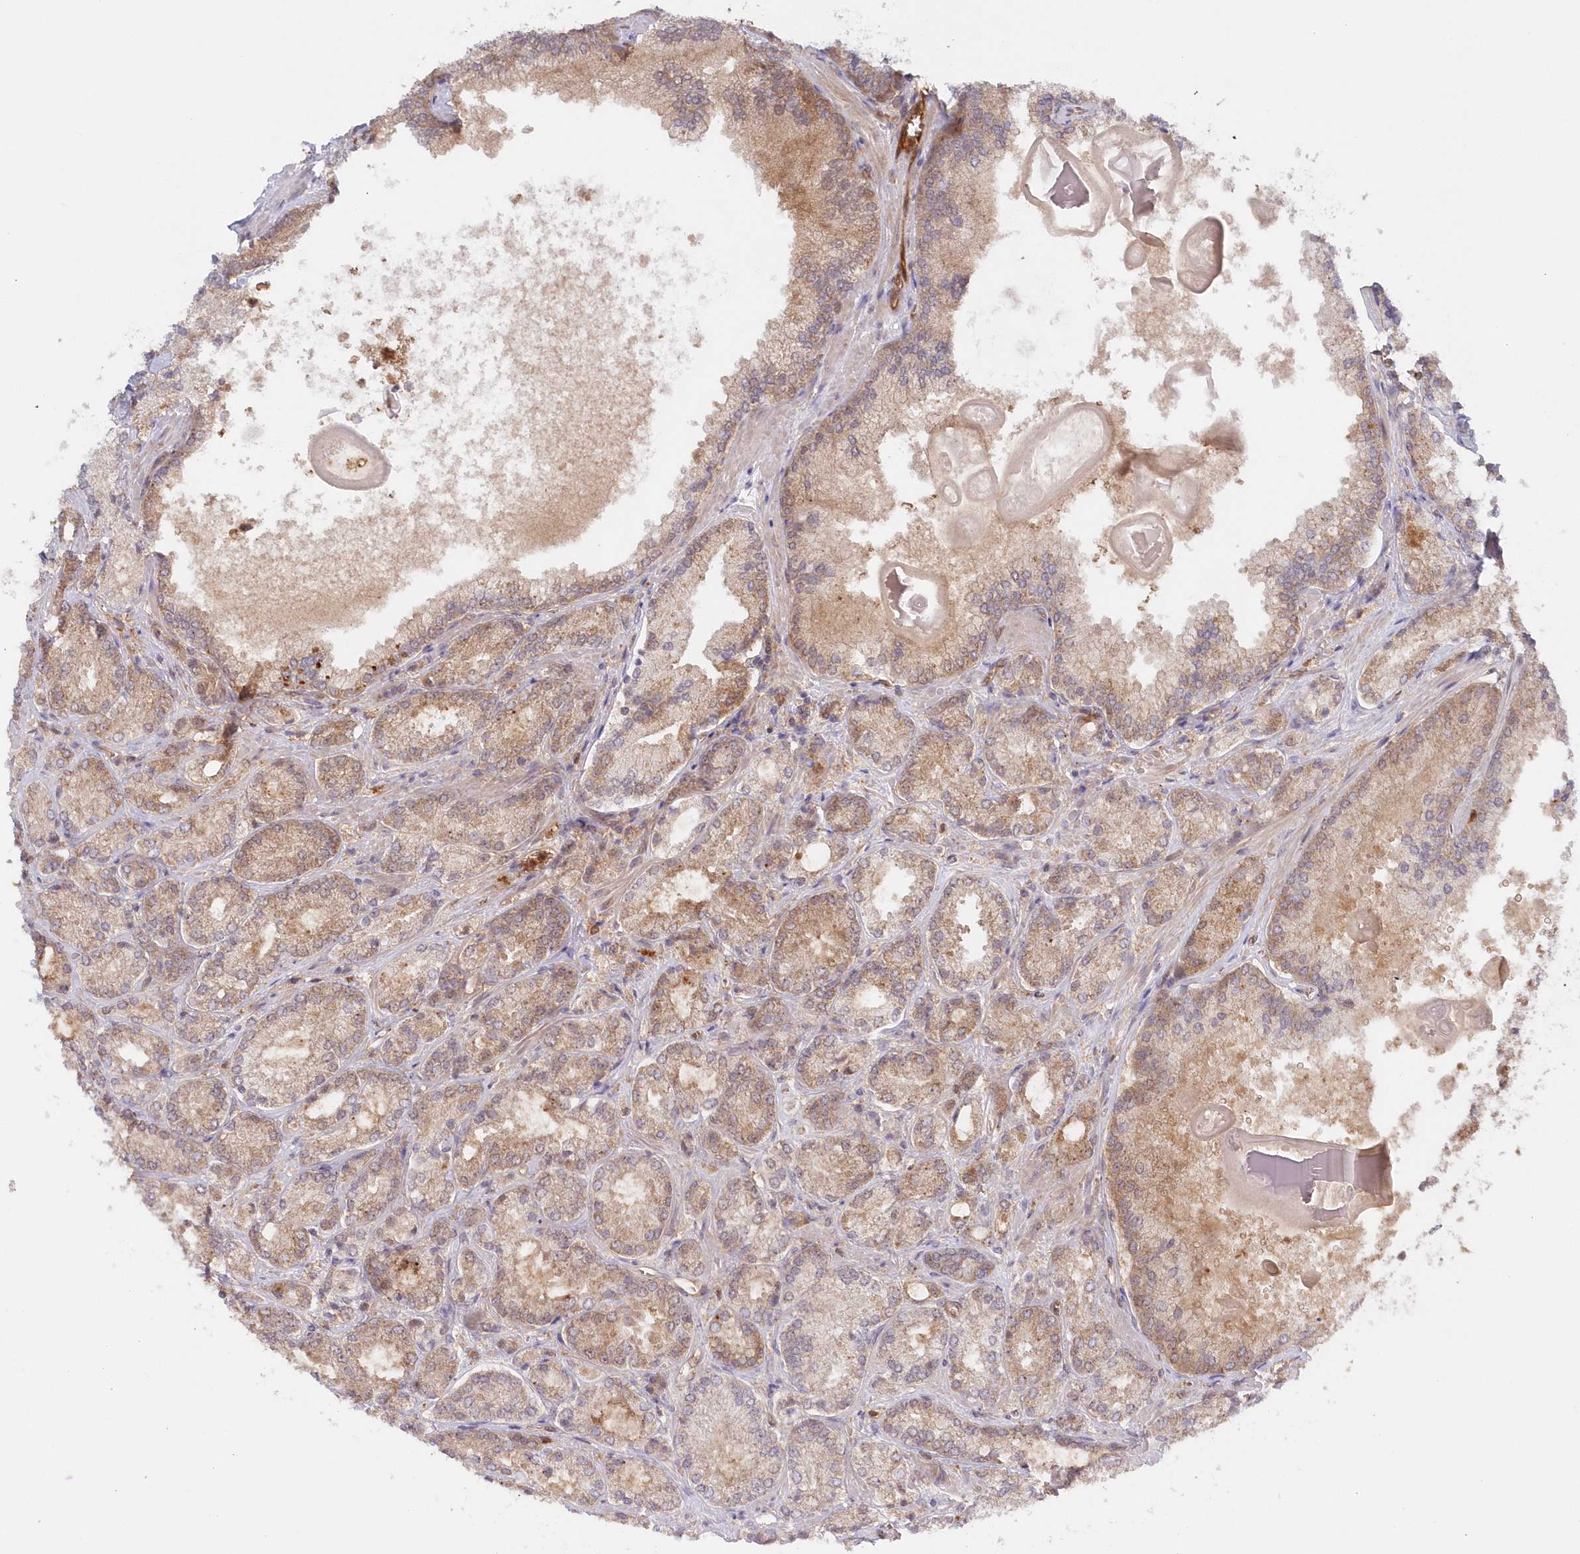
{"staining": {"intensity": "moderate", "quantity": "<25%", "location": "cytoplasmic/membranous"}, "tissue": "prostate cancer", "cell_type": "Tumor cells", "image_type": "cancer", "snomed": [{"axis": "morphology", "description": "Adenocarcinoma, Low grade"}, {"axis": "topography", "description": "Prostate"}], "caption": "This is an image of immunohistochemistry (IHC) staining of low-grade adenocarcinoma (prostate), which shows moderate staining in the cytoplasmic/membranous of tumor cells.", "gene": "GBE1", "patient": {"sex": "male", "age": 74}}